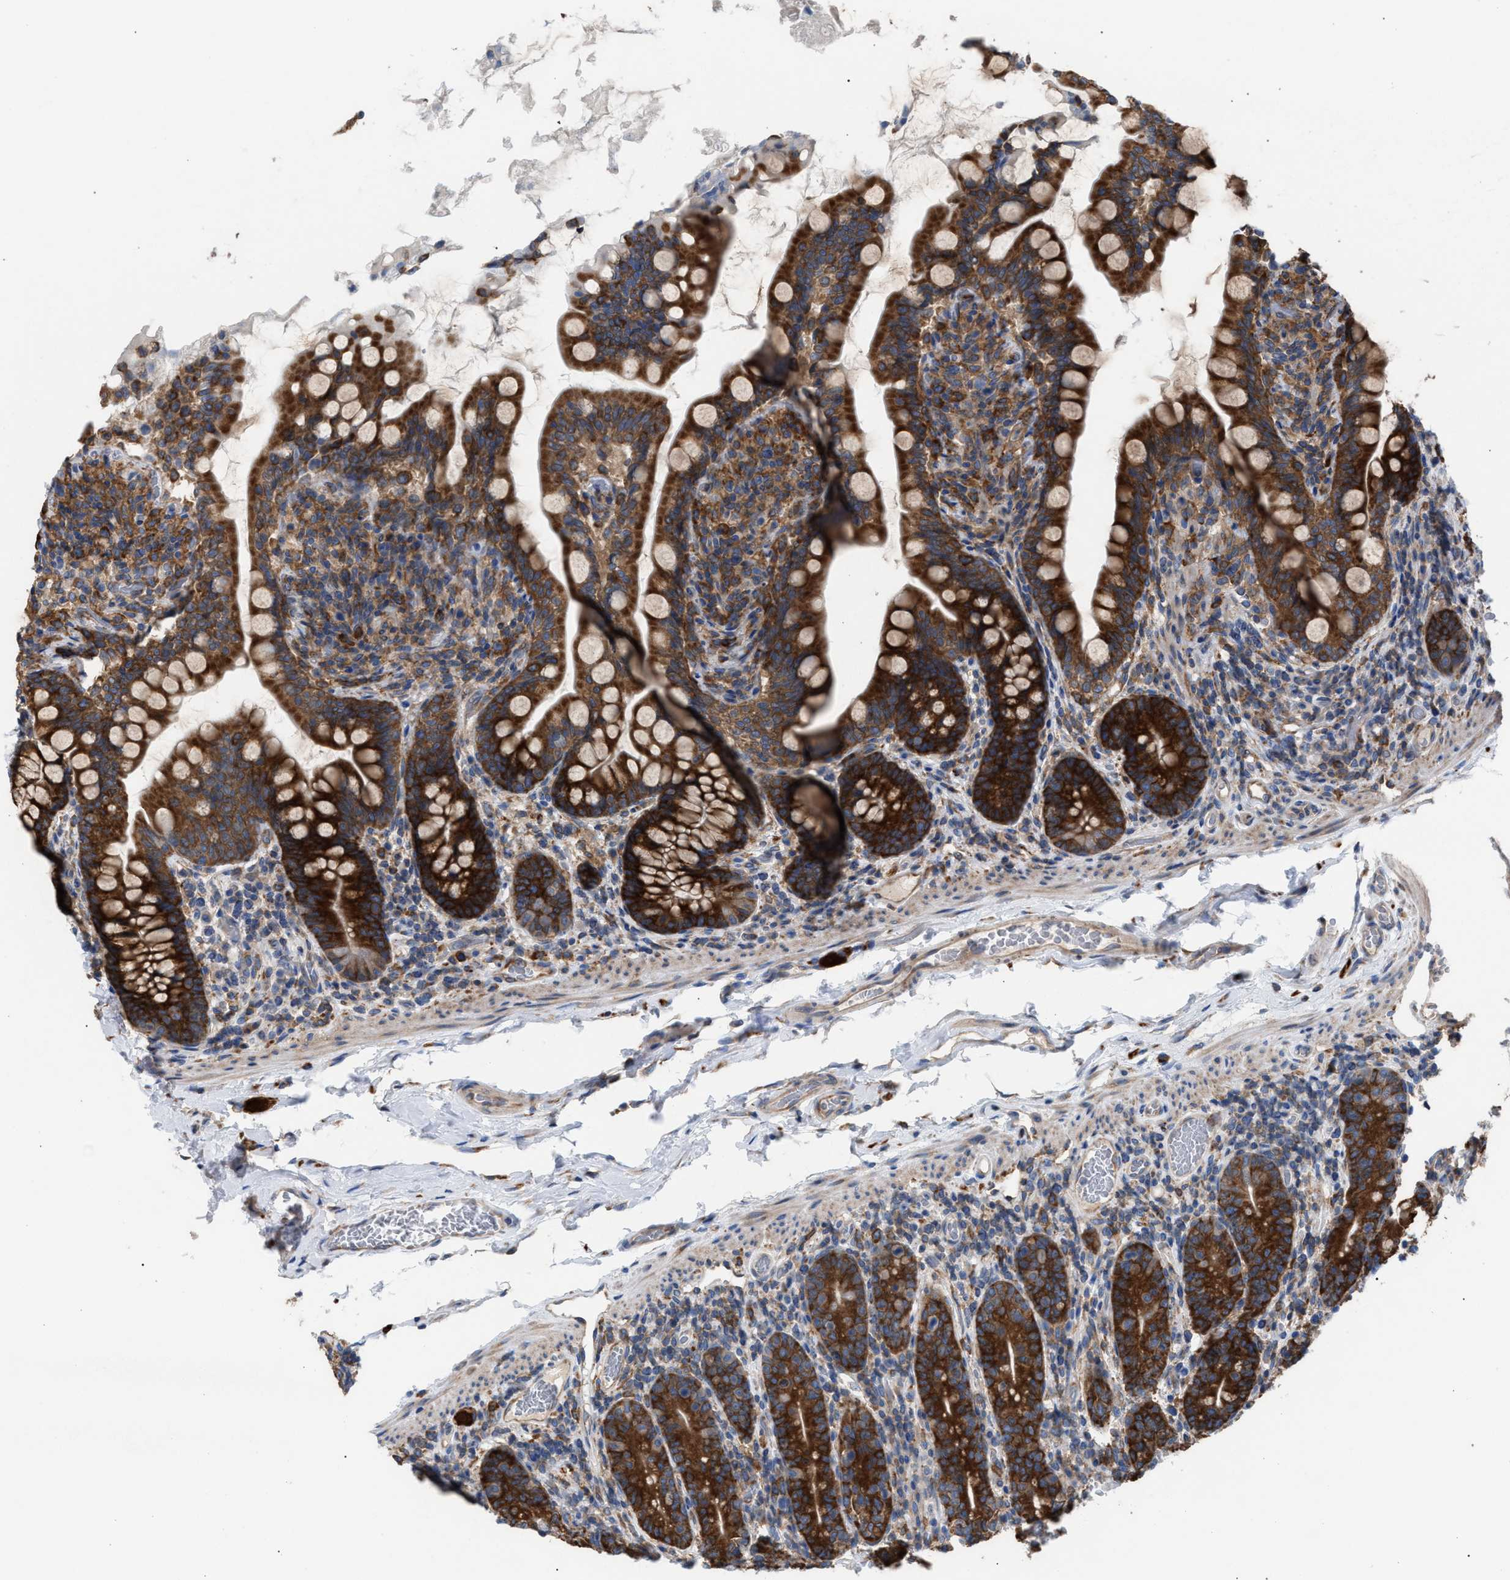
{"staining": {"intensity": "strong", "quantity": ">75%", "location": "cytoplasmic/membranous"}, "tissue": "small intestine", "cell_type": "Glandular cells", "image_type": "normal", "snomed": [{"axis": "morphology", "description": "Normal tissue, NOS"}, {"axis": "topography", "description": "Small intestine"}], "caption": "Immunohistochemical staining of unremarkable small intestine exhibits strong cytoplasmic/membranous protein positivity in about >75% of glandular cells. Using DAB (3,3'-diaminobenzidine) (brown) and hematoxylin (blue) stains, captured at high magnification using brightfield microscopy.", "gene": "CDR2L", "patient": {"sex": "female", "age": 56}}